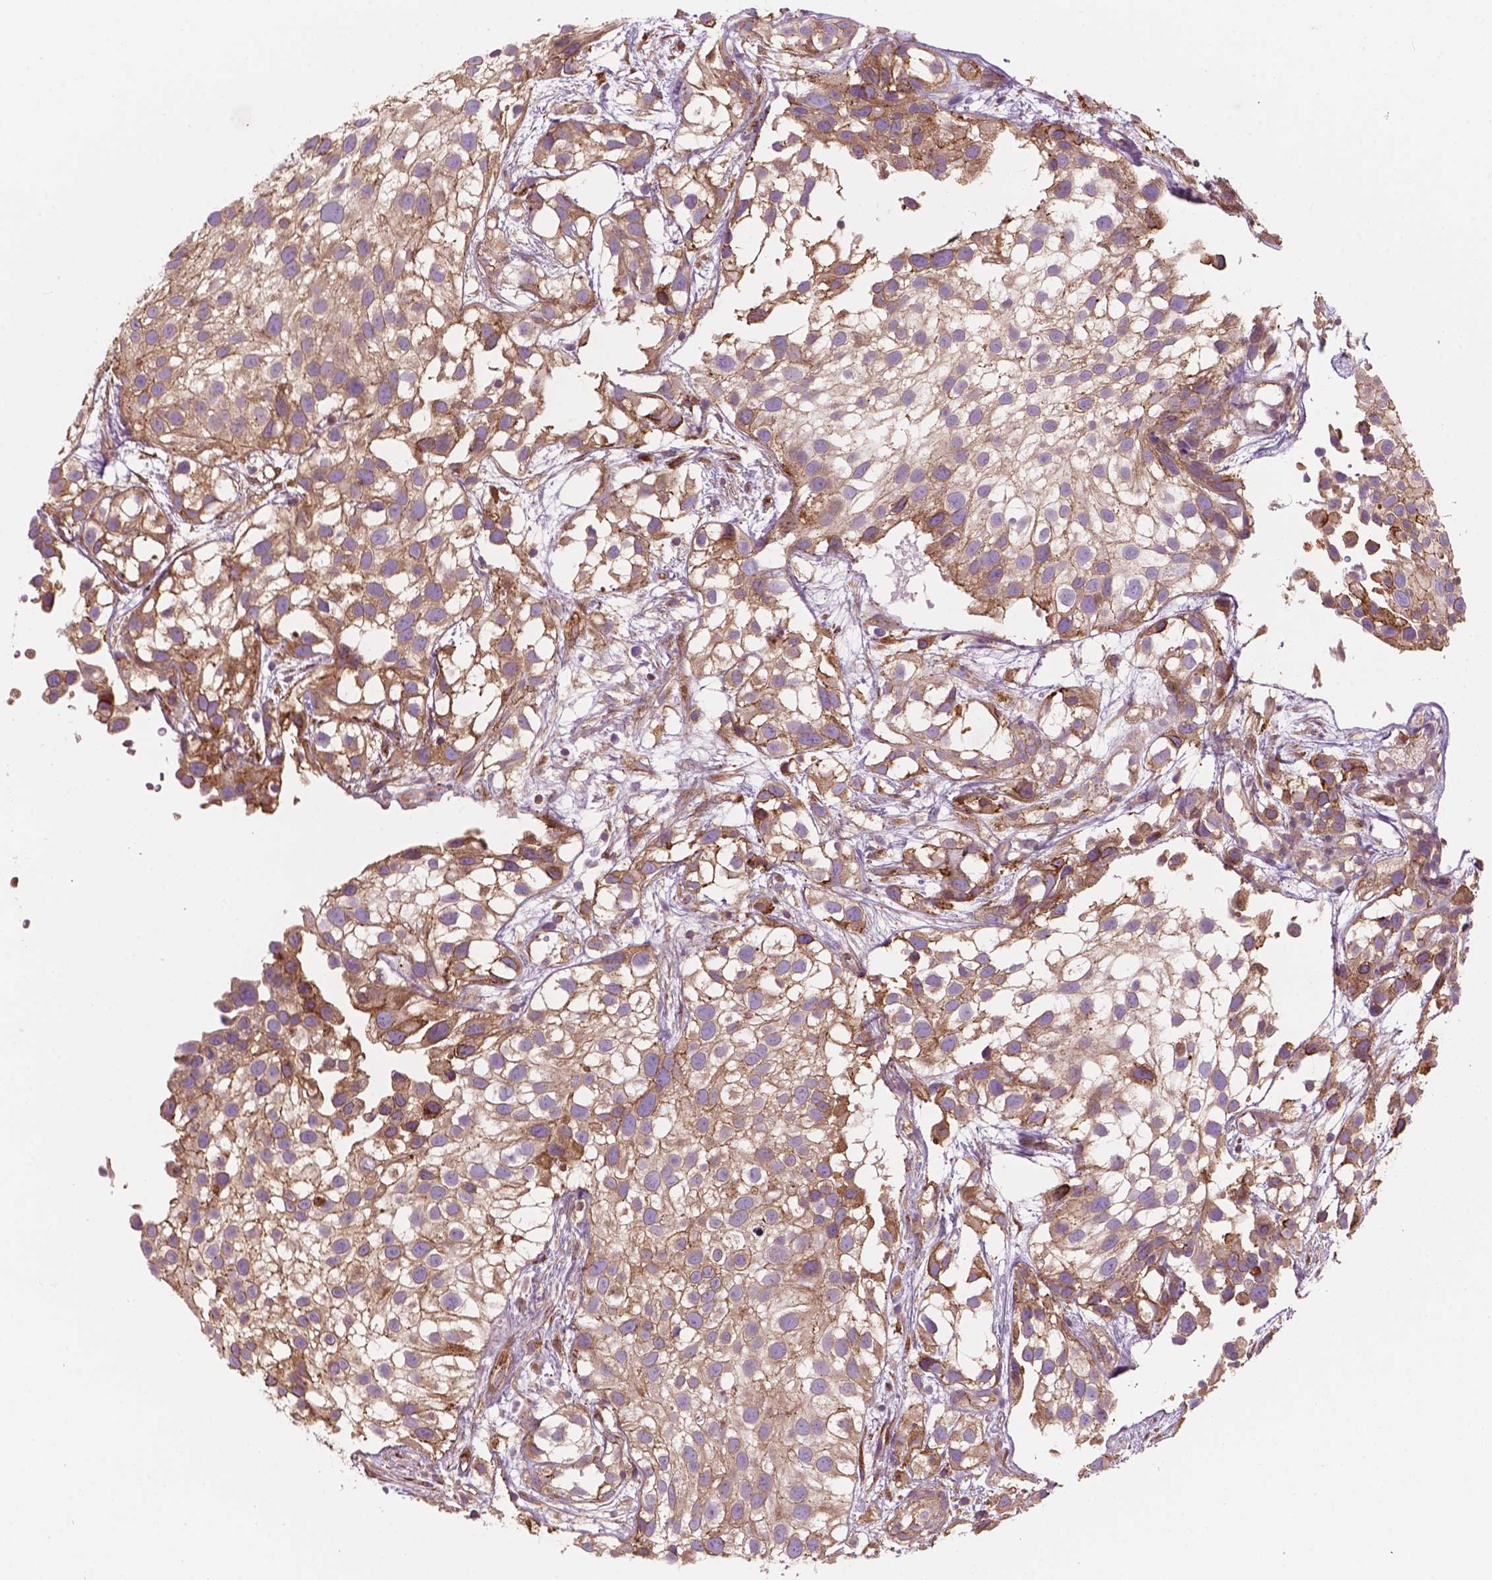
{"staining": {"intensity": "moderate", "quantity": "25%-75%", "location": "cytoplasmic/membranous"}, "tissue": "urothelial cancer", "cell_type": "Tumor cells", "image_type": "cancer", "snomed": [{"axis": "morphology", "description": "Urothelial carcinoma, High grade"}, {"axis": "topography", "description": "Urinary bladder"}], "caption": "A photomicrograph of human high-grade urothelial carcinoma stained for a protein exhibits moderate cytoplasmic/membranous brown staining in tumor cells.", "gene": "SURF4", "patient": {"sex": "male", "age": 56}}